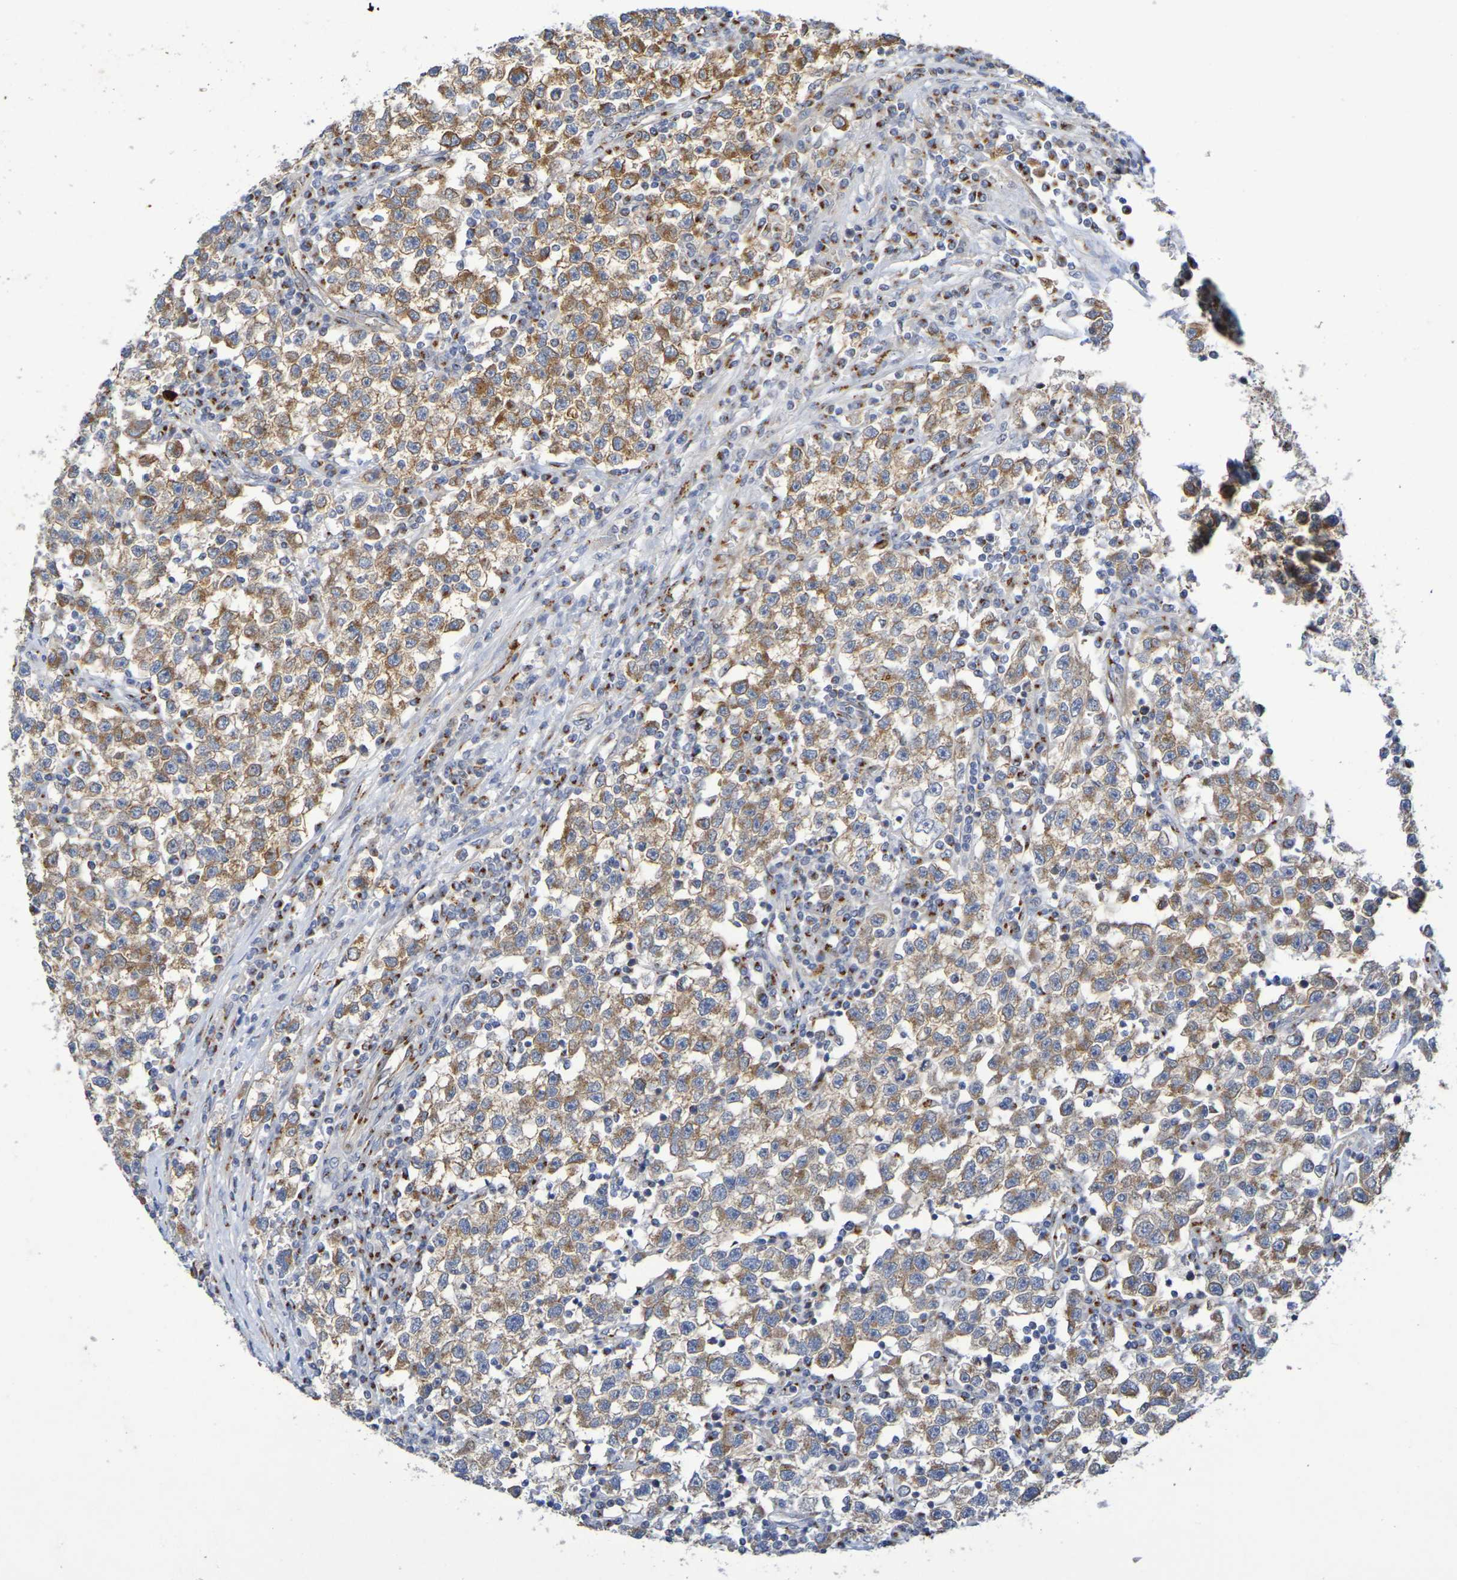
{"staining": {"intensity": "moderate", "quantity": ">75%", "location": "cytoplasmic/membranous"}, "tissue": "testis cancer", "cell_type": "Tumor cells", "image_type": "cancer", "snomed": [{"axis": "morphology", "description": "Seminoma, NOS"}, {"axis": "topography", "description": "Testis"}], "caption": "Moderate cytoplasmic/membranous protein positivity is seen in approximately >75% of tumor cells in testis cancer (seminoma).", "gene": "DCP2", "patient": {"sex": "male", "age": 22}}